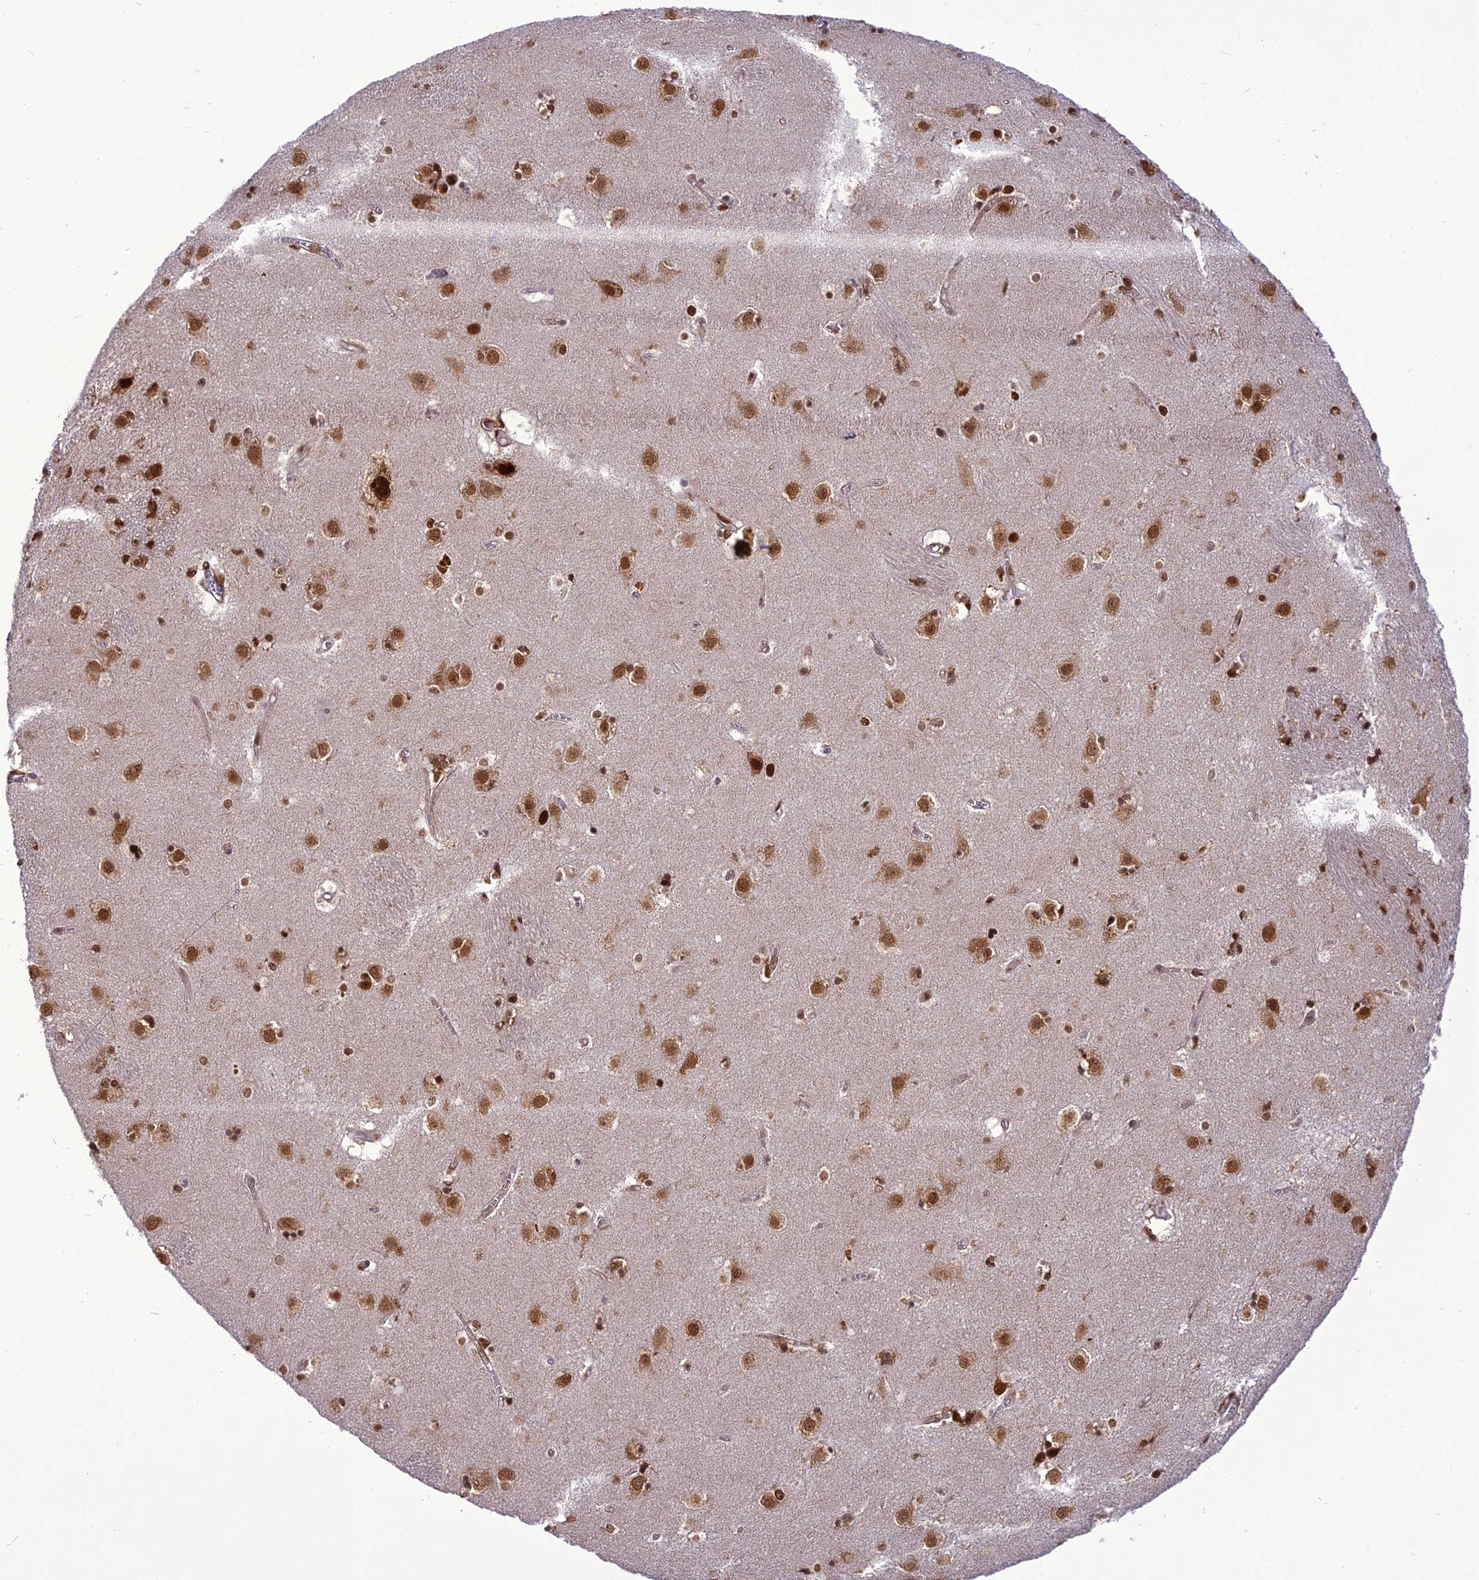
{"staining": {"intensity": "moderate", "quantity": "25%-75%", "location": "nuclear"}, "tissue": "caudate", "cell_type": "Glial cells", "image_type": "normal", "snomed": [{"axis": "morphology", "description": "Normal tissue, NOS"}, {"axis": "topography", "description": "Lateral ventricle wall"}], "caption": "Glial cells reveal moderate nuclear expression in about 25%-75% of cells in benign caudate.", "gene": "DDX1", "patient": {"sex": "male", "age": 70}}